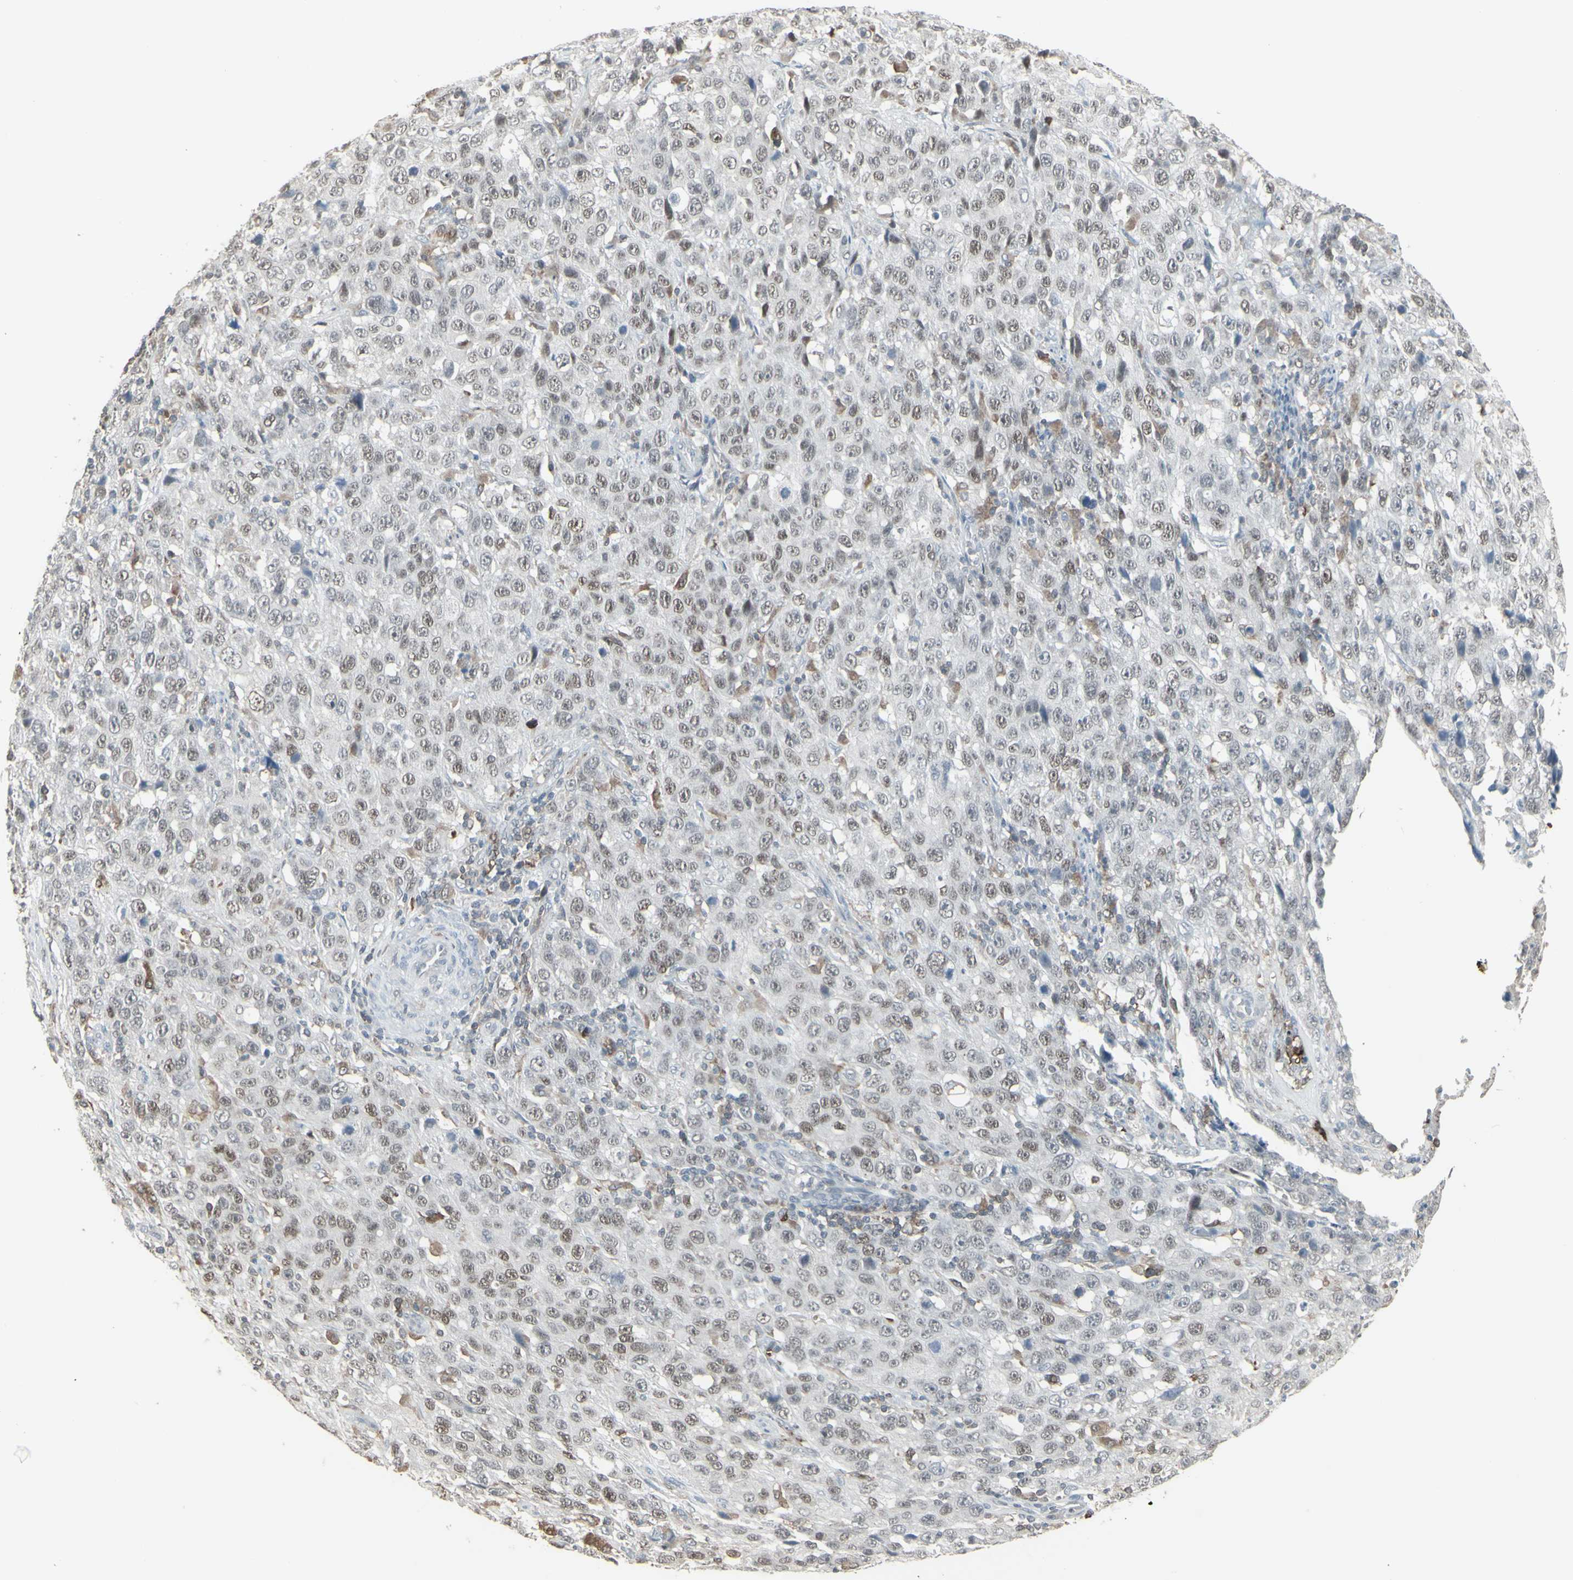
{"staining": {"intensity": "weak", "quantity": "<25%", "location": "nuclear"}, "tissue": "stomach cancer", "cell_type": "Tumor cells", "image_type": "cancer", "snomed": [{"axis": "morphology", "description": "Normal tissue, NOS"}, {"axis": "morphology", "description": "Adenocarcinoma, NOS"}, {"axis": "topography", "description": "Stomach"}], "caption": "The immunohistochemistry image has no significant expression in tumor cells of stomach adenocarcinoma tissue. (Brightfield microscopy of DAB (3,3'-diaminobenzidine) IHC at high magnification).", "gene": "SAMSN1", "patient": {"sex": "male", "age": 48}}